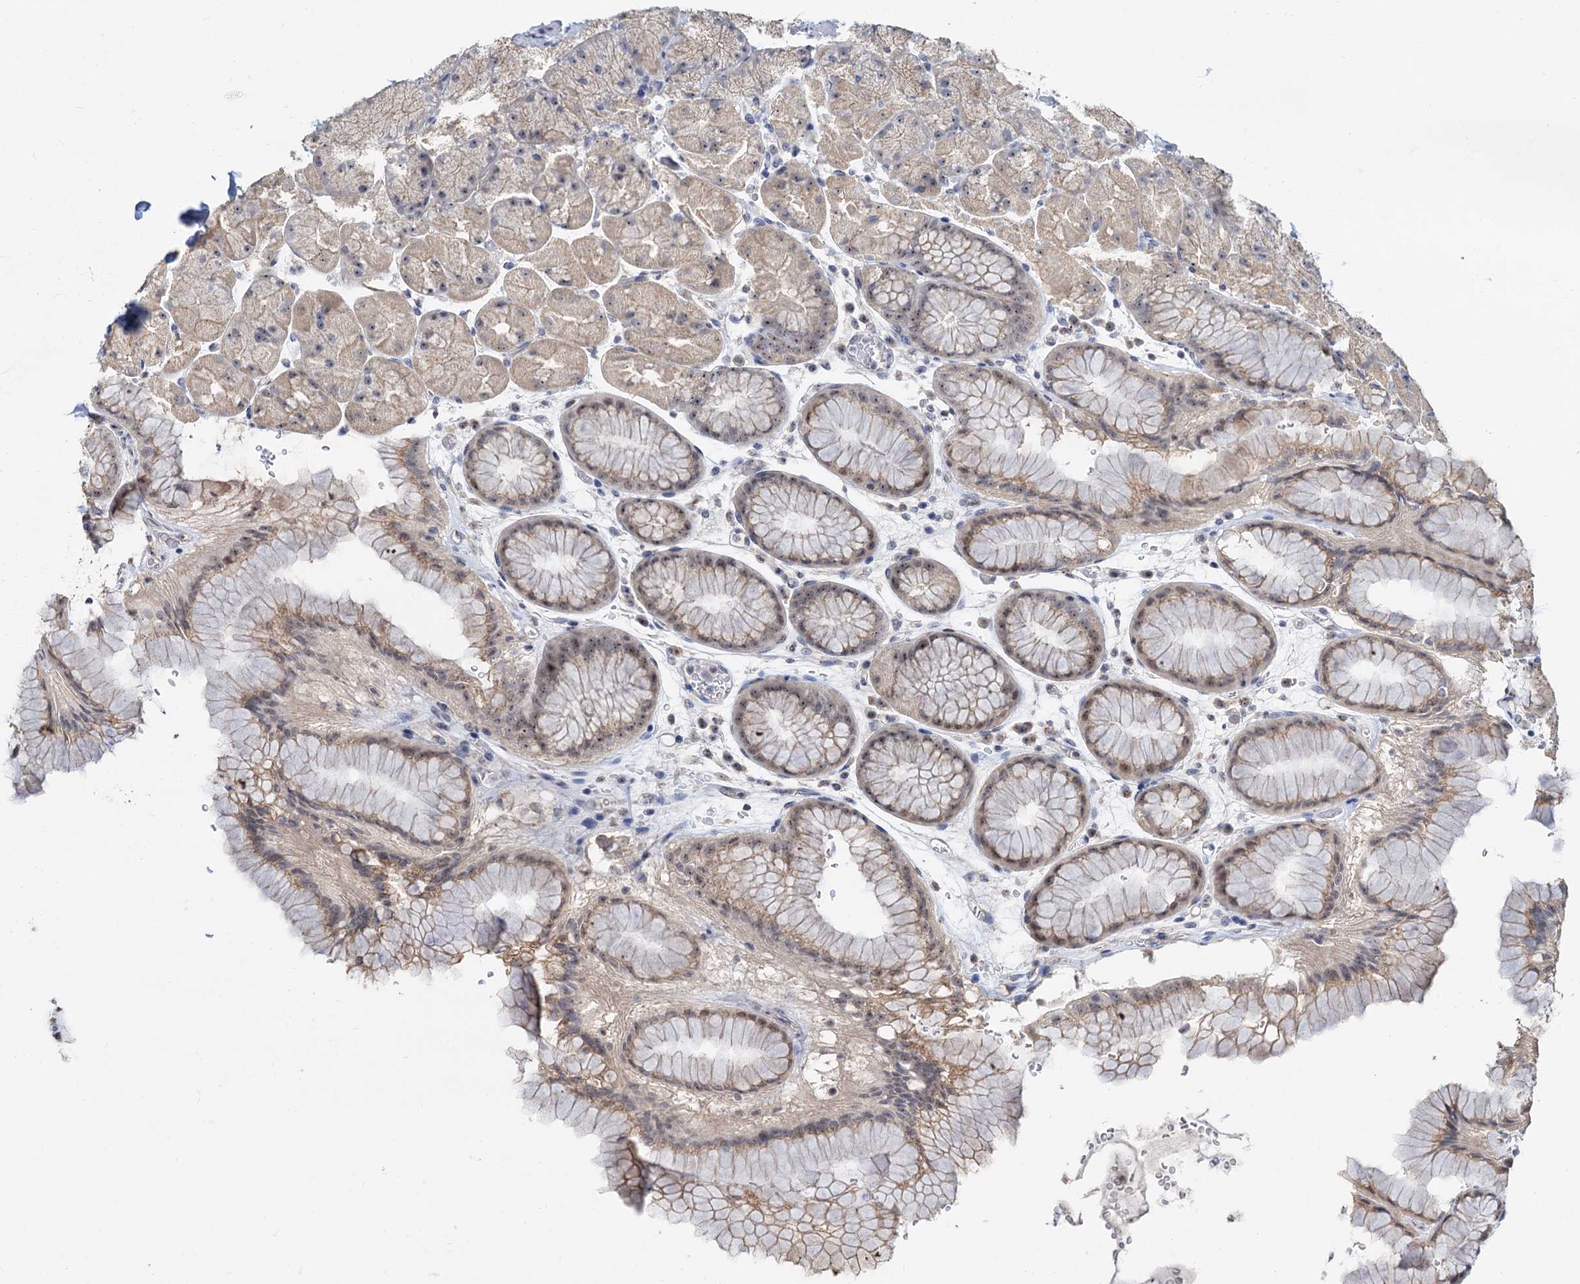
{"staining": {"intensity": "weak", "quantity": ">75%", "location": "cytoplasmic/membranous,nuclear"}, "tissue": "stomach", "cell_type": "Glandular cells", "image_type": "normal", "snomed": [{"axis": "morphology", "description": "Normal tissue, NOS"}, {"axis": "topography", "description": "Stomach, upper"}, {"axis": "topography", "description": "Stomach, lower"}], "caption": "The immunohistochemical stain highlights weak cytoplasmic/membranous,nuclear staining in glandular cells of normal stomach.", "gene": "C2CD3", "patient": {"sex": "male", "age": 67}}